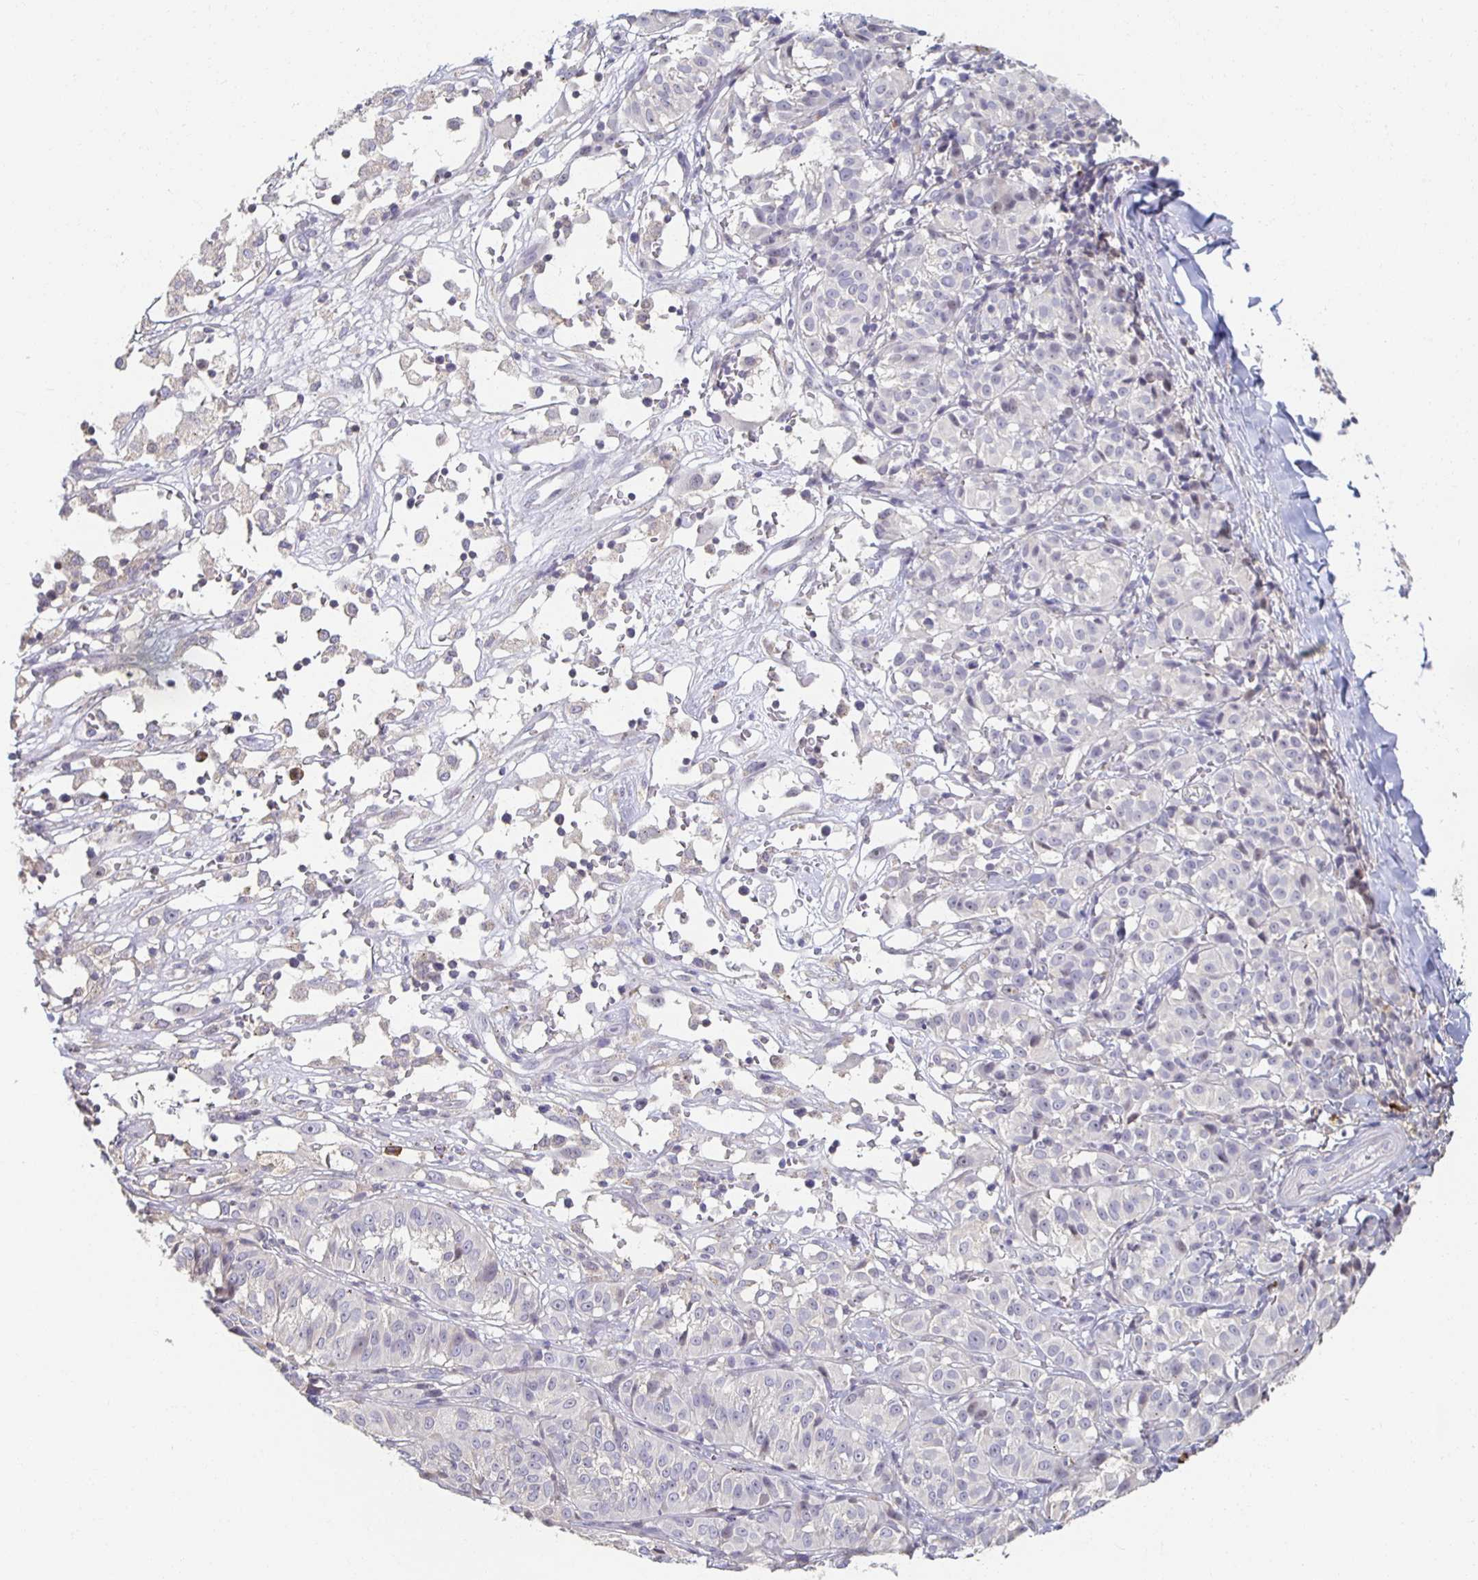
{"staining": {"intensity": "negative", "quantity": "none", "location": "none"}, "tissue": "melanoma", "cell_type": "Tumor cells", "image_type": "cancer", "snomed": [{"axis": "morphology", "description": "Malignant melanoma, NOS"}, {"axis": "topography", "description": "Skin"}], "caption": "Micrograph shows no significant protein positivity in tumor cells of malignant melanoma.", "gene": "ZNF692", "patient": {"sex": "female", "age": 72}}